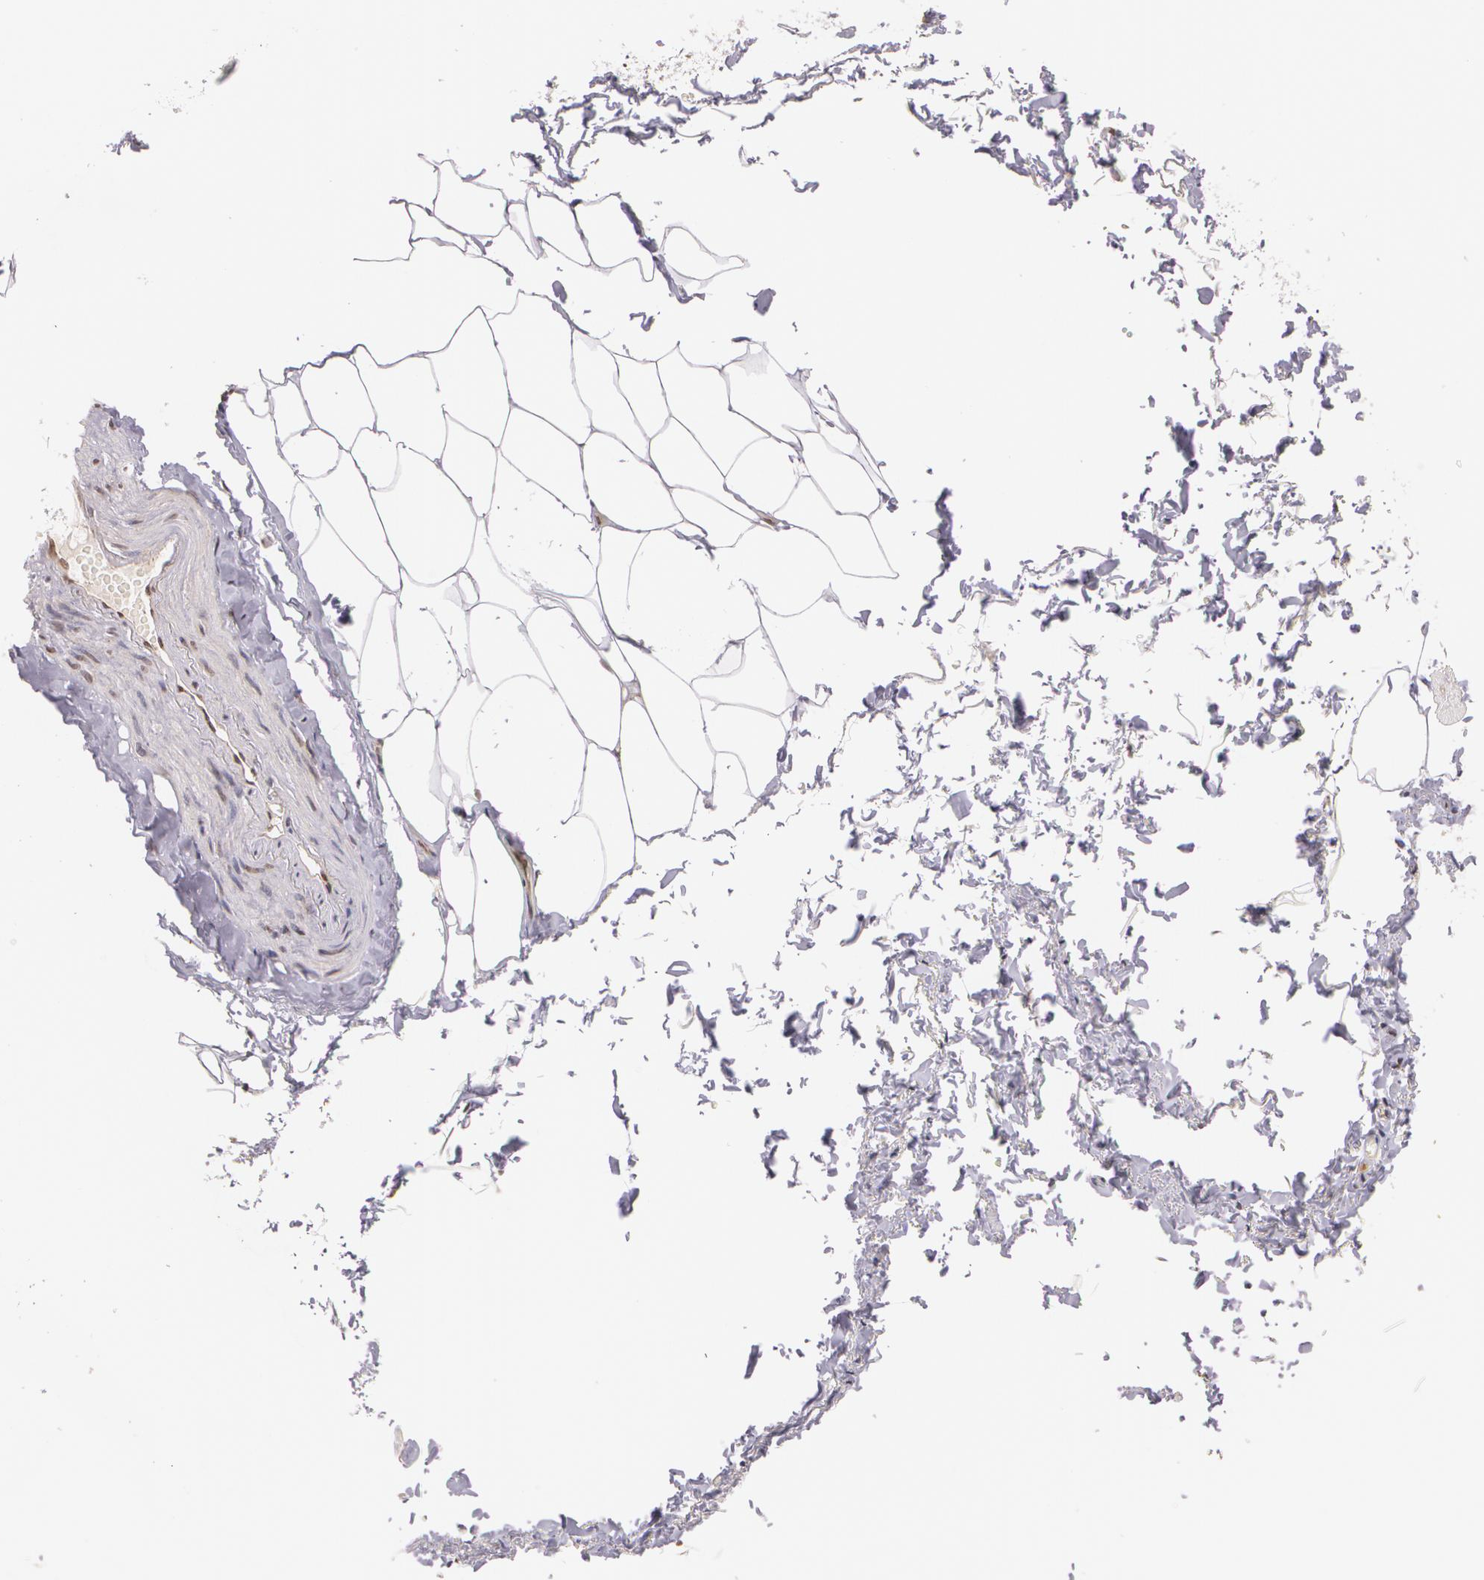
{"staining": {"intensity": "moderate", "quantity": "25%-75%", "location": "nuclear"}, "tissue": "adipose tissue", "cell_type": "Adipocytes", "image_type": "normal", "snomed": [{"axis": "morphology", "description": "Normal tissue, NOS"}, {"axis": "topography", "description": "Soft tissue"}, {"axis": "topography", "description": "Peripheral nerve tissue"}], "caption": "A medium amount of moderate nuclear expression is present in approximately 25%-75% of adipocytes in normal adipose tissue.", "gene": "VAV3", "patient": {"sex": "female", "age": 68}}